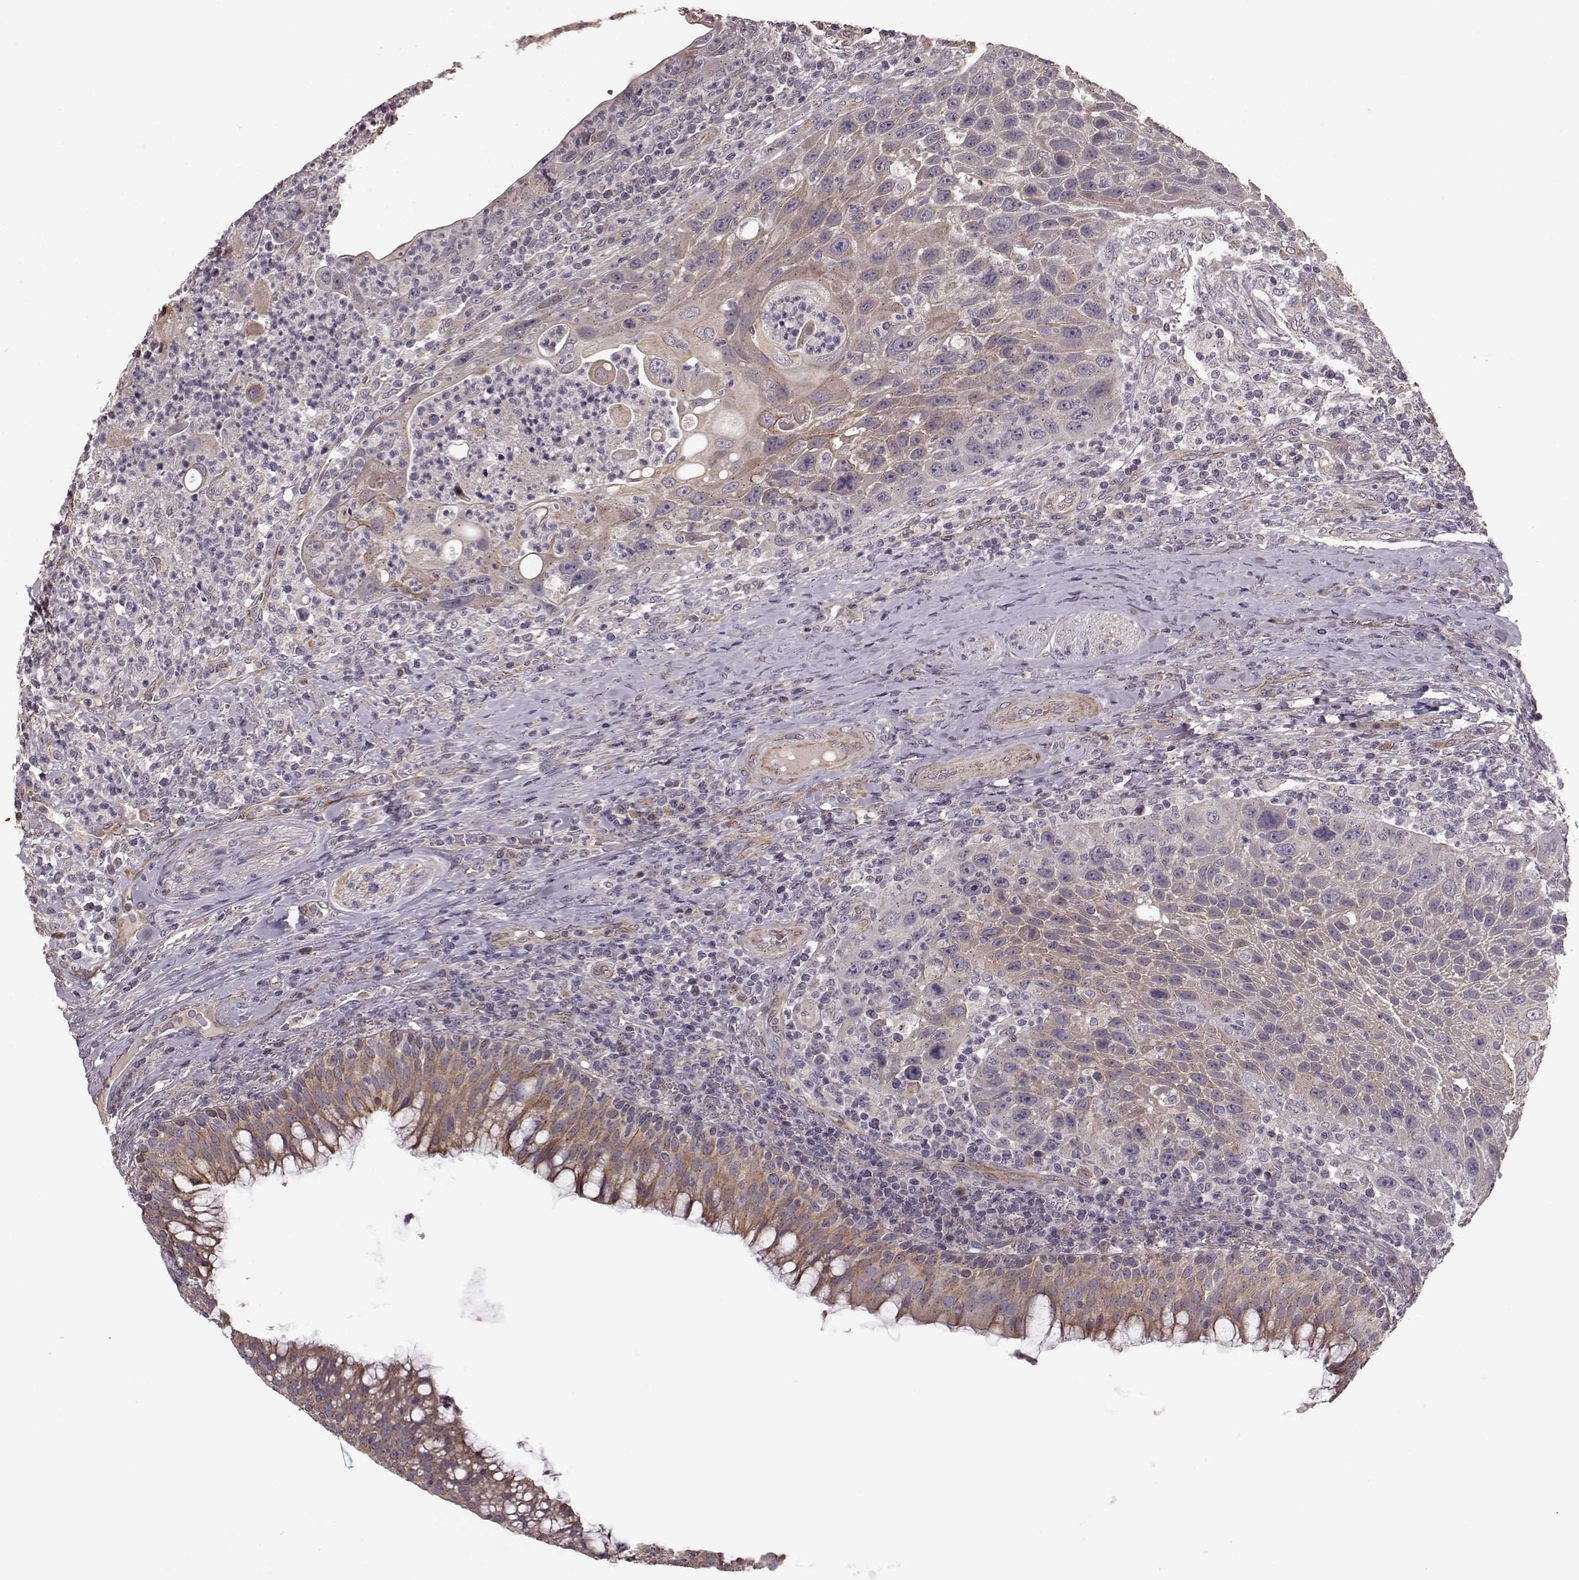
{"staining": {"intensity": "weak", "quantity": "25%-75%", "location": "cytoplasmic/membranous"}, "tissue": "head and neck cancer", "cell_type": "Tumor cells", "image_type": "cancer", "snomed": [{"axis": "morphology", "description": "Squamous cell carcinoma, NOS"}, {"axis": "topography", "description": "Head-Neck"}], "caption": "Head and neck cancer was stained to show a protein in brown. There is low levels of weak cytoplasmic/membranous expression in about 25%-75% of tumor cells. The protein is stained brown, and the nuclei are stained in blue (DAB IHC with brightfield microscopy, high magnification).", "gene": "NTF3", "patient": {"sex": "male", "age": 69}}